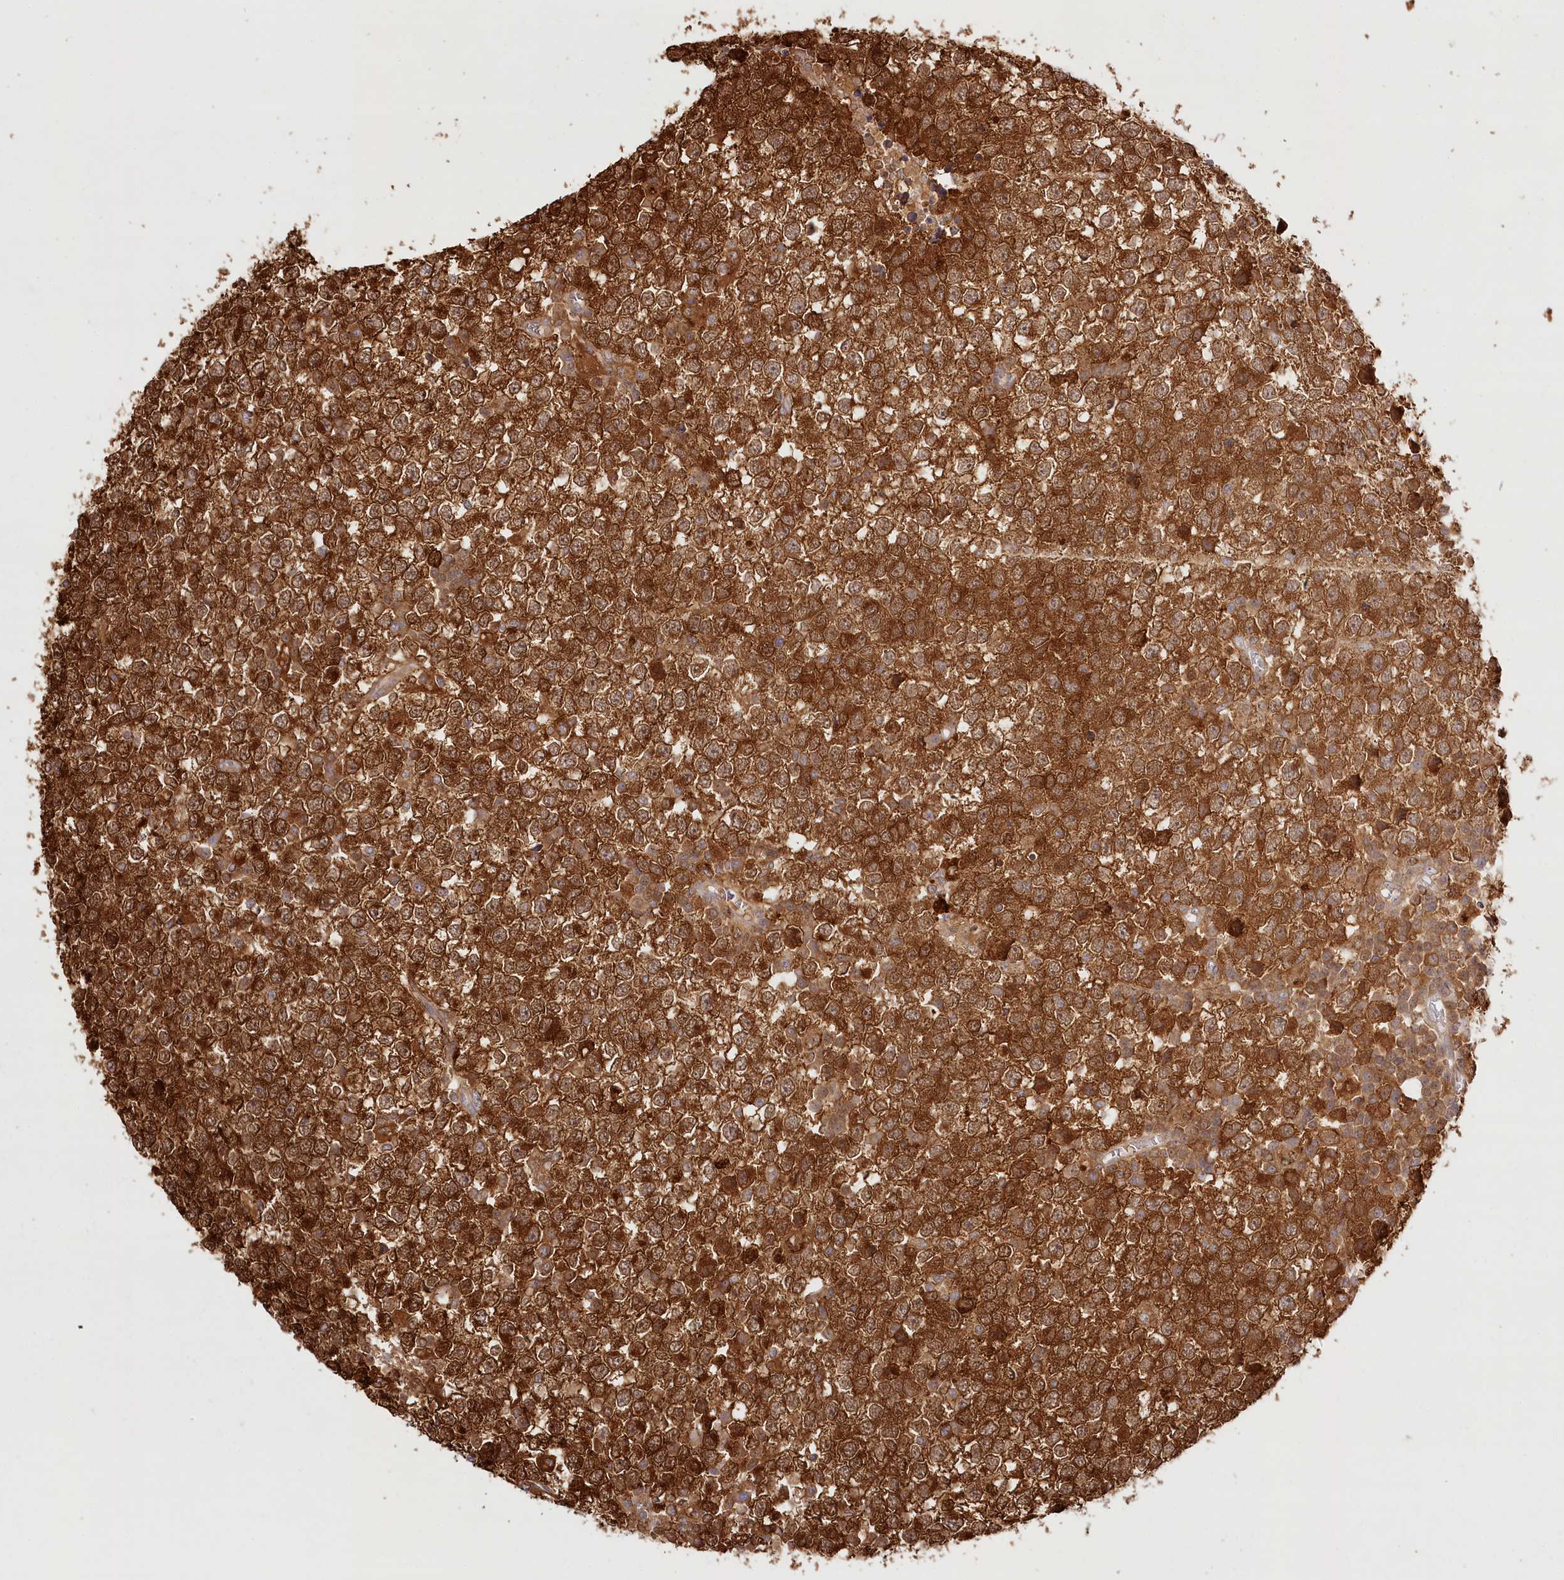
{"staining": {"intensity": "strong", "quantity": ">75%", "location": "cytoplasmic/membranous"}, "tissue": "testis cancer", "cell_type": "Tumor cells", "image_type": "cancer", "snomed": [{"axis": "morphology", "description": "Seminoma, NOS"}, {"axis": "topography", "description": "Testis"}], "caption": "Testis cancer stained with immunohistochemistry (IHC) reveals strong cytoplasmic/membranous expression in approximately >75% of tumor cells.", "gene": "INPP4B", "patient": {"sex": "male", "age": 65}}